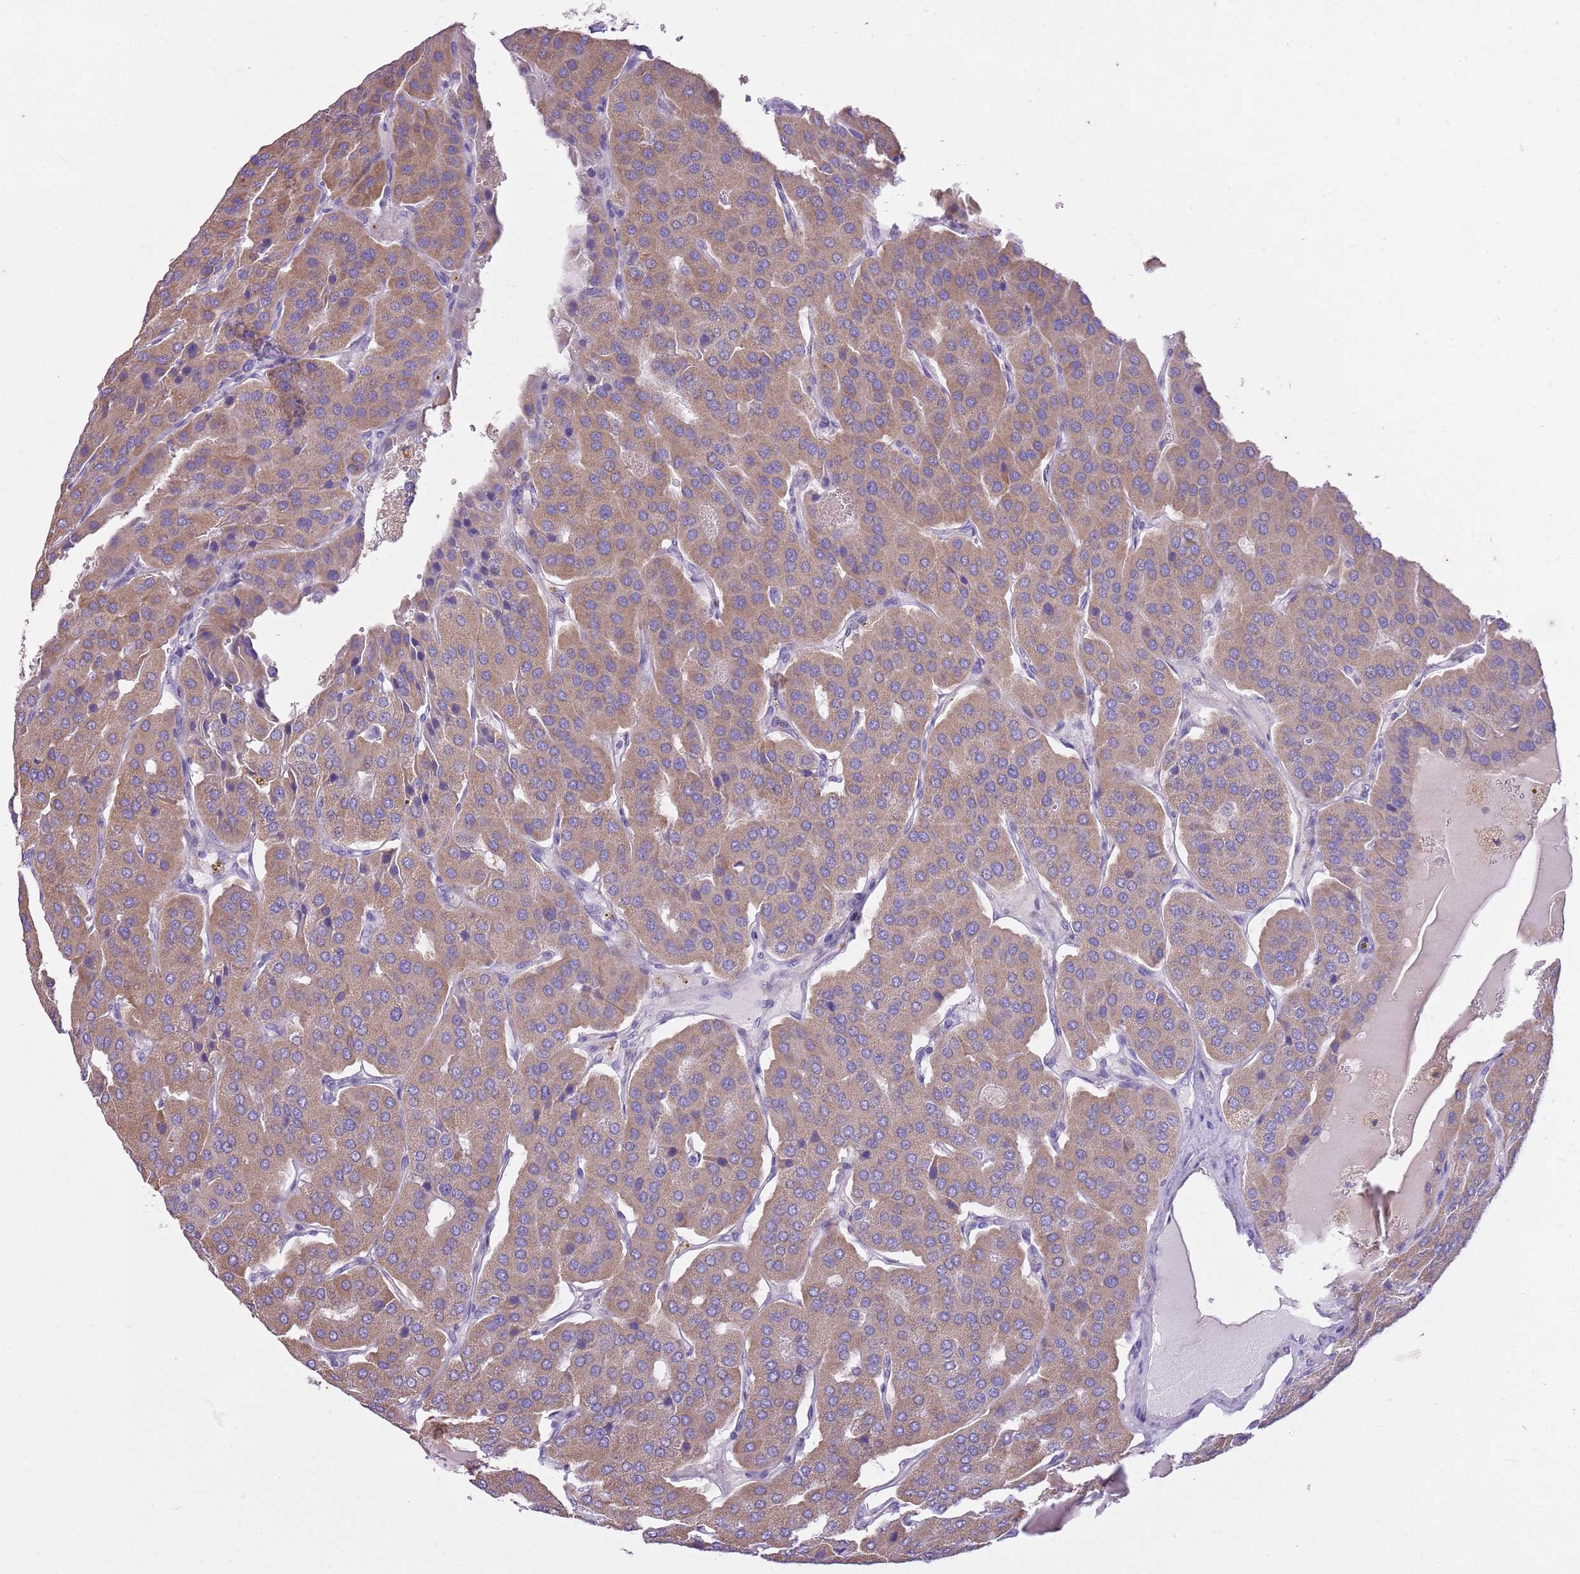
{"staining": {"intensity": "moderate", "quantity": ">75%", "location": "cytoplasmic/membranous"}, "tissue": "parathyroid gland", "cell_type": "Glandular cells", "image_type": "normal", "snomed": [{"axis": "morphology", "description": "Normal tissue, NOS"}, {"axis": "morphology", "description": "Adenoma, NOS"}, {"axis": "topography", "description": "Parathyroid gland"}], "caption": "DAB (3,3'-diaminobenzidine) immunohistochemical staining of unremarkable parathyroid gland exhibits moderate cytoplasmic/membranous protein staining in about >75% of glandular cells.", "gene": "CNPPD1", "patient": {"sex": "female", "age": 86}}